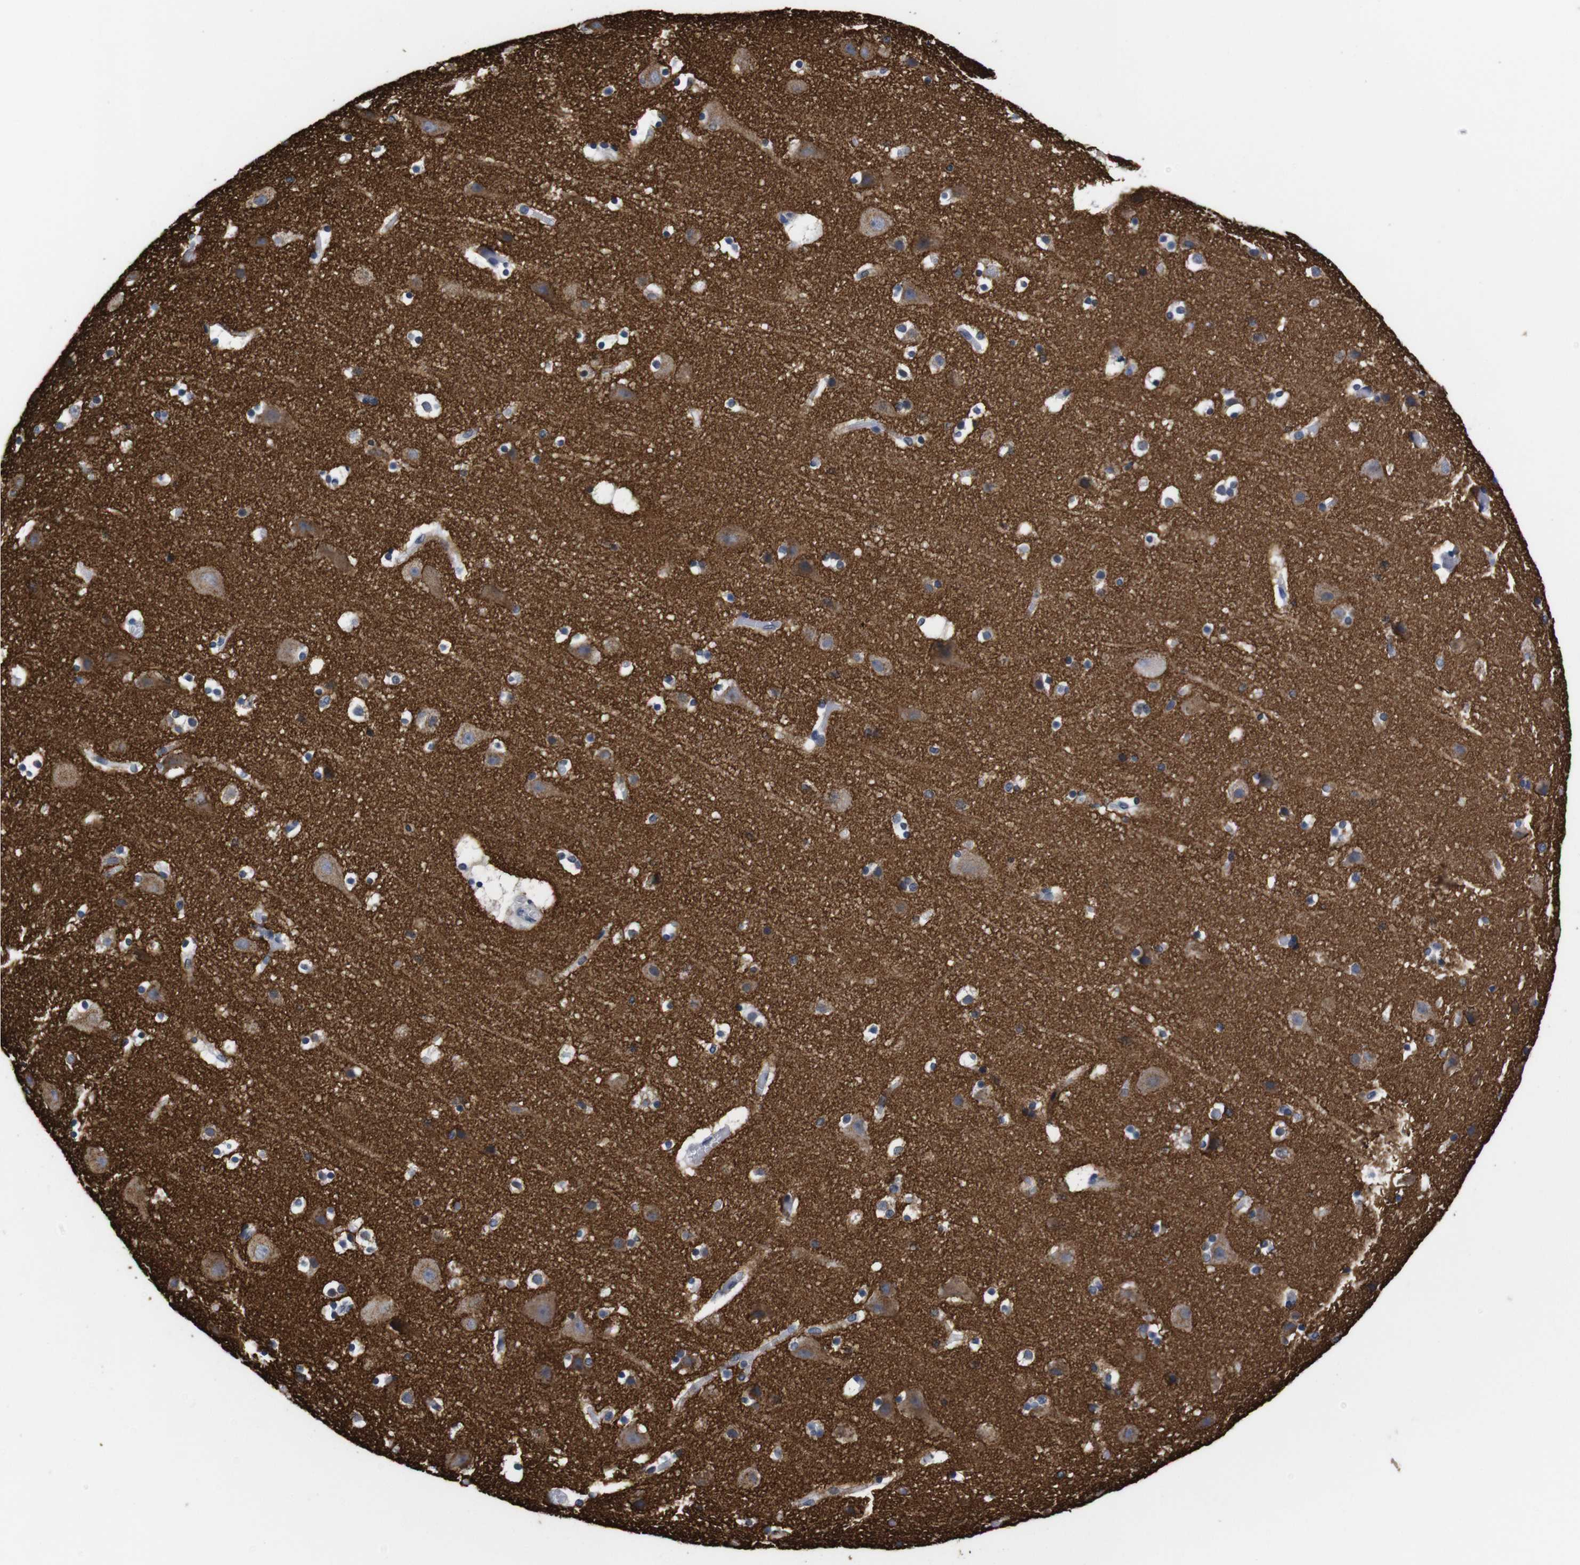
{"staining": {"intensity": "negative", "quantity": "none", "location": "none"}, "tissue": "cerebral cortex", "cell_type": "Endothelial cells", "image_type": "normal", "snomed": [{"axis": "morphology", "description": "Normal tissue, NOS"}, {"axis": "topography", "description": "Cerebral cortex"}], "caption": "Immunohistochemistry photomicrograph of normal cerebral cortex stained for a protein (brown), which reveals no expression in endothelial cells. (IHC, brightfield microscopy, high magnification).", "gene": "TNFRSF21", "patient": {"sex": "male", "age": 45}}